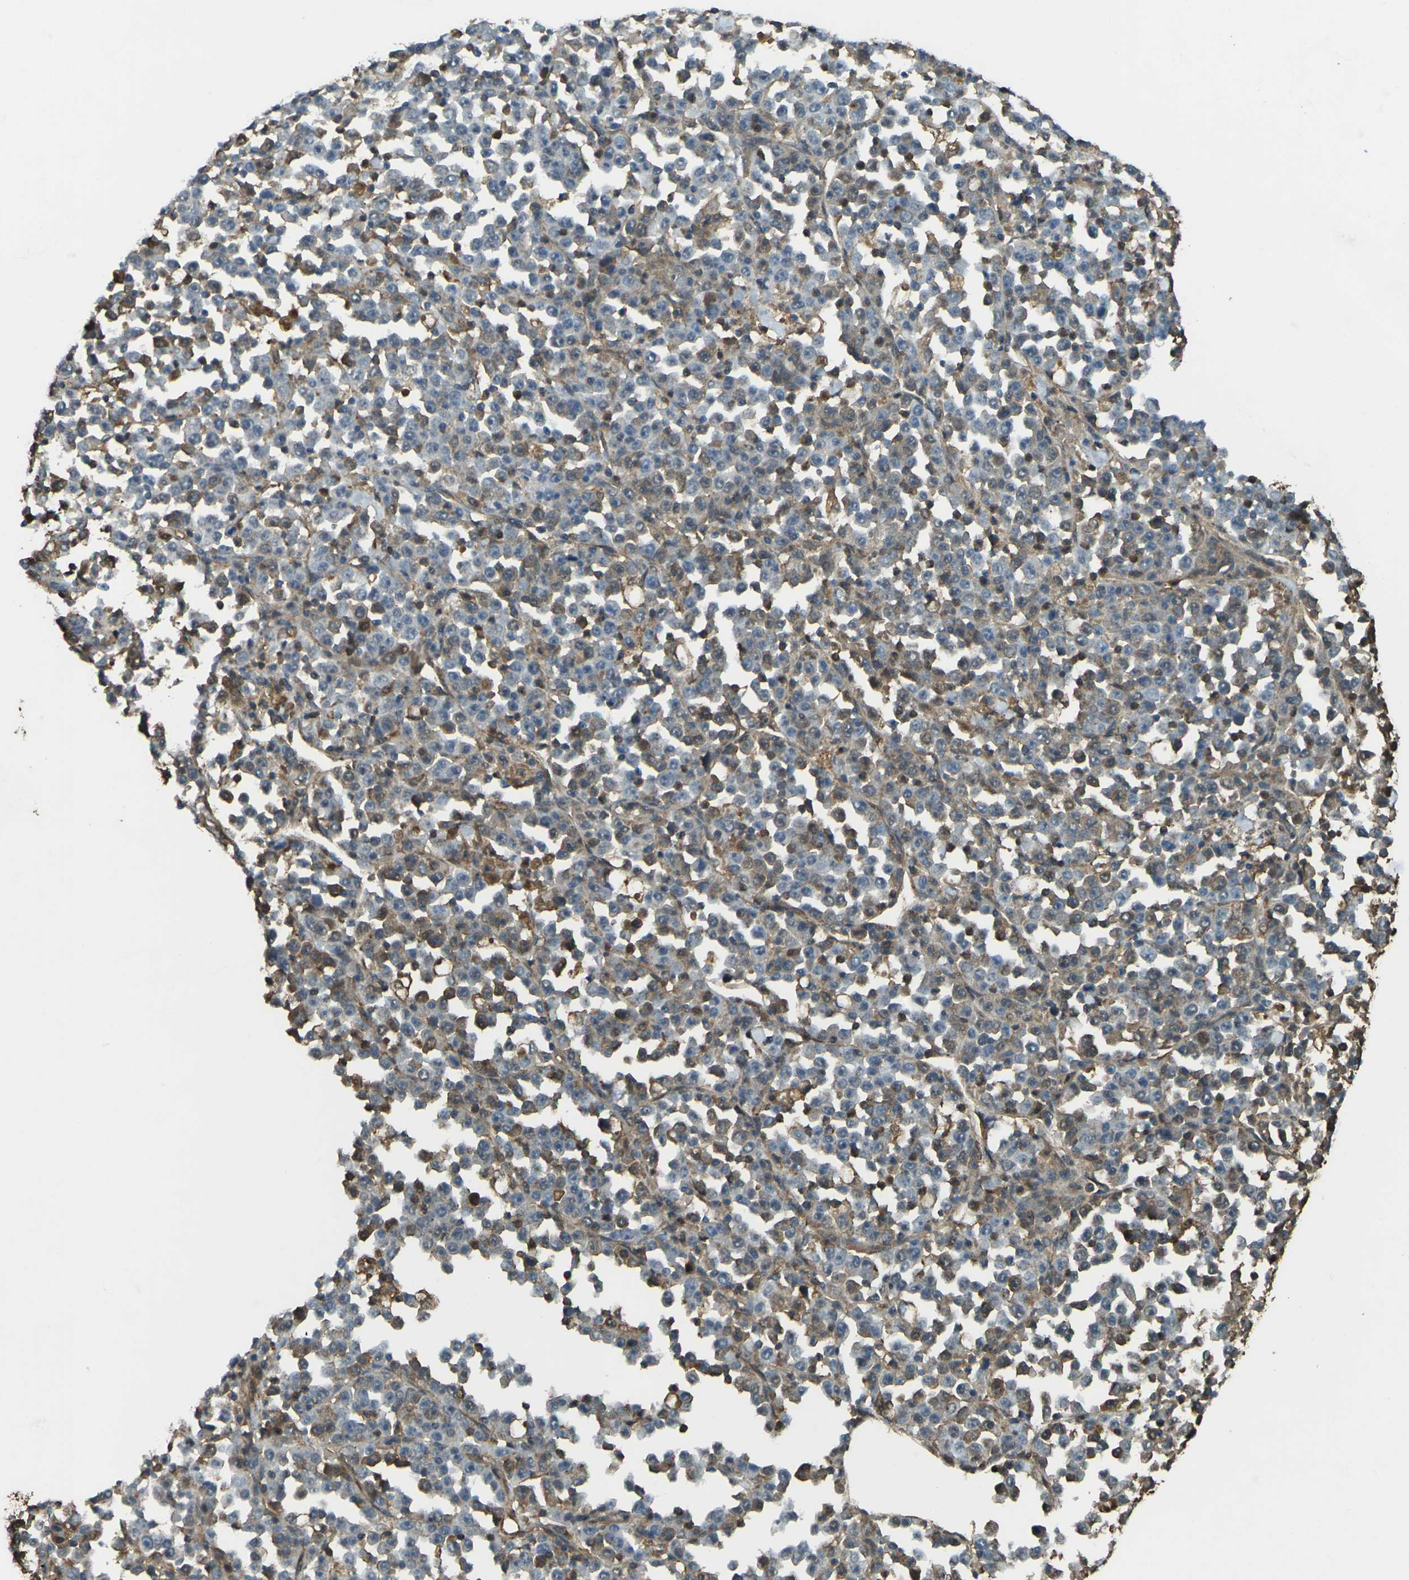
{"staining": {"intensity": "moderate", "quantity": "25%-75%", "location": "cytoplasmic/membranous"}, "tissue": "stomach cancer", "cell_type": "Tumor cells", "image_type": "cancer", "snomed": [{"axis": "morphology", "description": "Normal tissue, NOS"}, {"axis": "morphology", "description": "Adenocarcinoma, NOS"}, {"axis": "topography", "description": "Stomach, upper"}, {"axis": "topography", "description": "Stomach"}], "caption": "Stomach adenocarcinoma was stained to show a protein in brown. There is medium levels of moderate cytoplasmic/membranous expression in approximately 25%-75% of tumor cells.", "gene": "CYP1B1", "patient": {"sex": "male", "age": 59}}